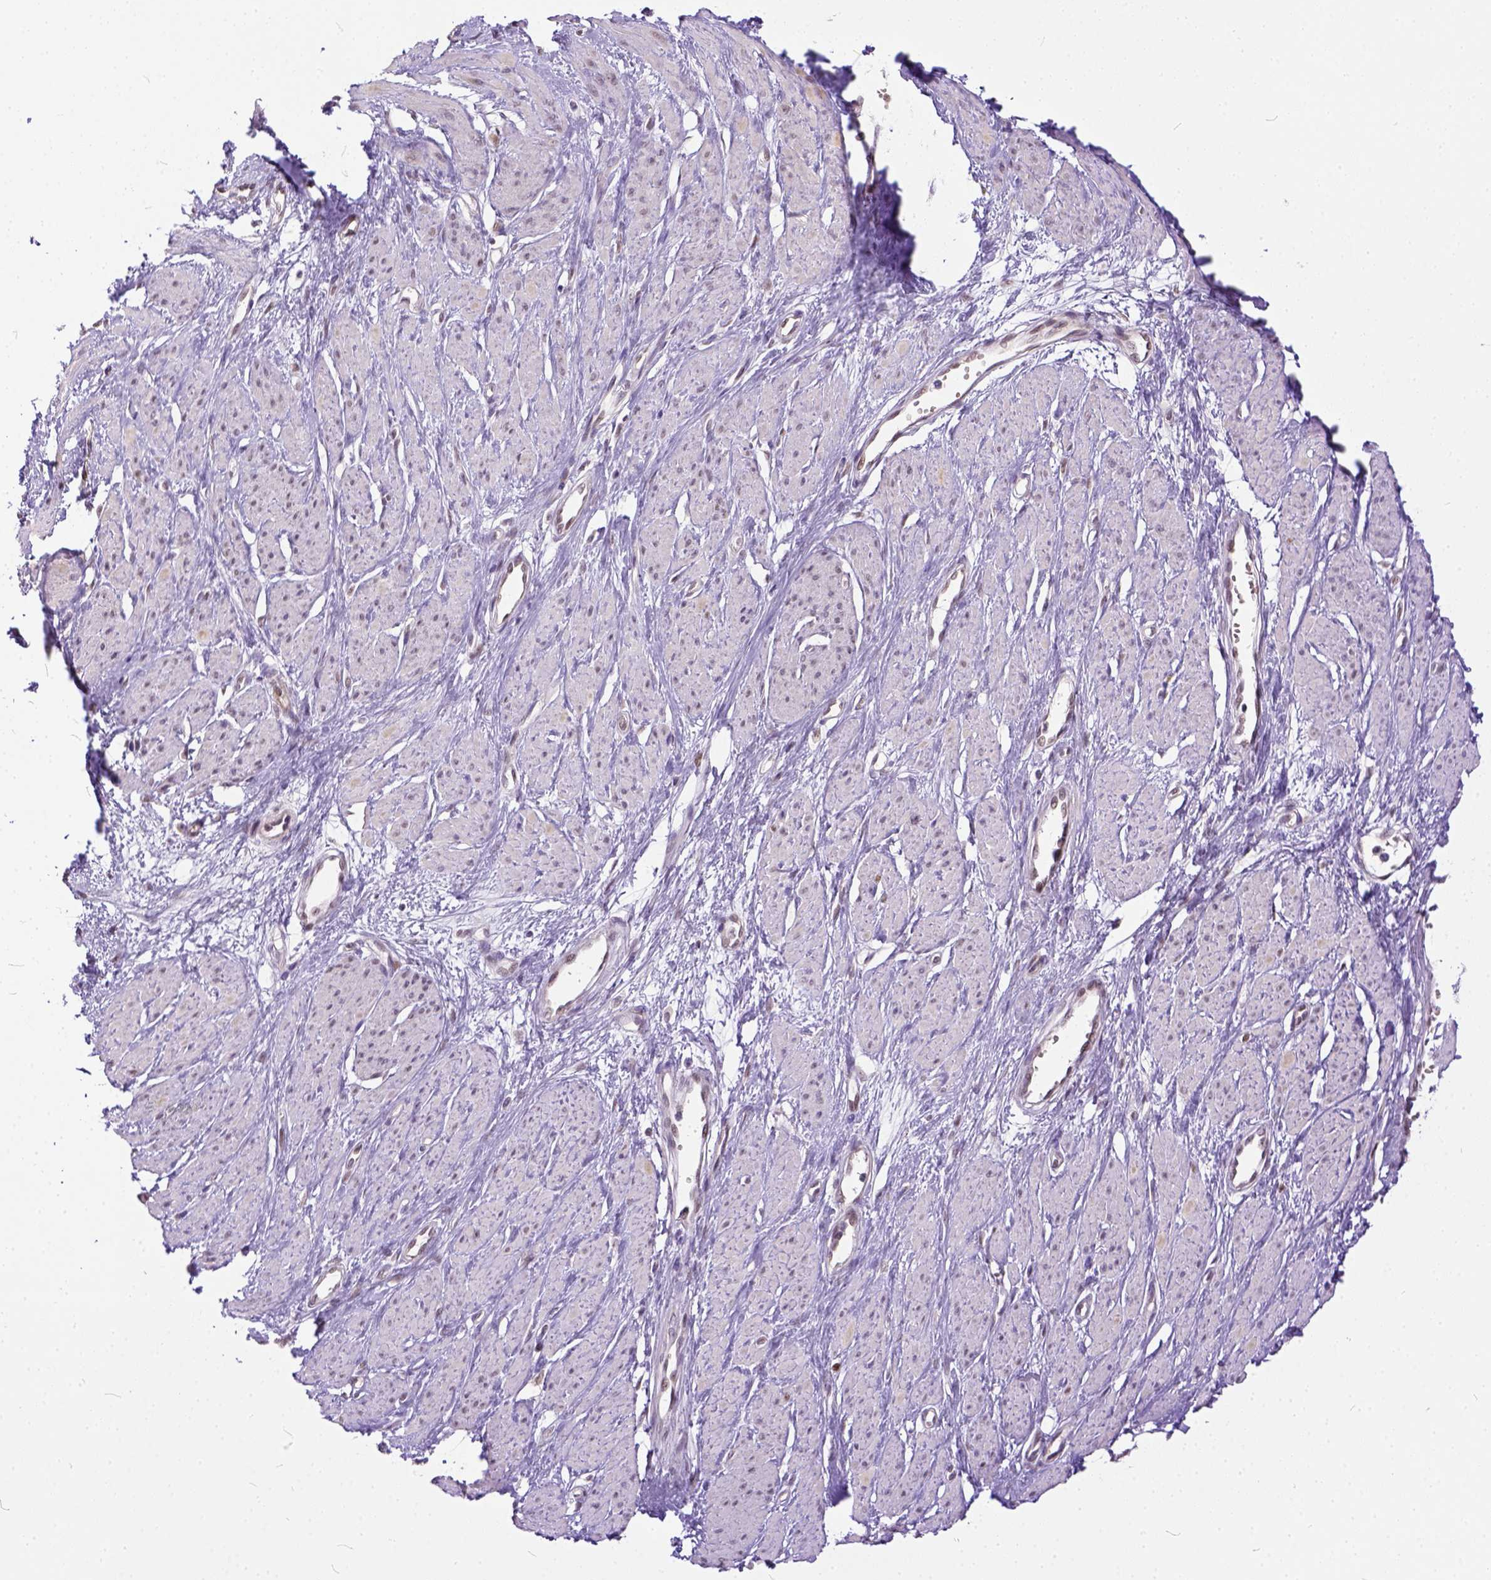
{"staining": {"intensity": "weak", "quantity": ">75%", "location": "nuclear"}, "tissue": "smooth muscle", "cell_type": "Smooth muscle cells", "image_type": "normal", "snomed": [{"axis": "morphology", "description": "Normal tissue, NOS"}, {"axis": "topography", "description": "Smooth muscle"}, {"axis": "topography", "description": "Uterus"}], "caption": "Approximately >75% of smooth muscle cells in benign smooth muscle reveal weak nuclear protein expression as visualized by brown immunohistochemical staining.", "gene": "ERCC1", "patient": {"sex": "female", "age": 39}}